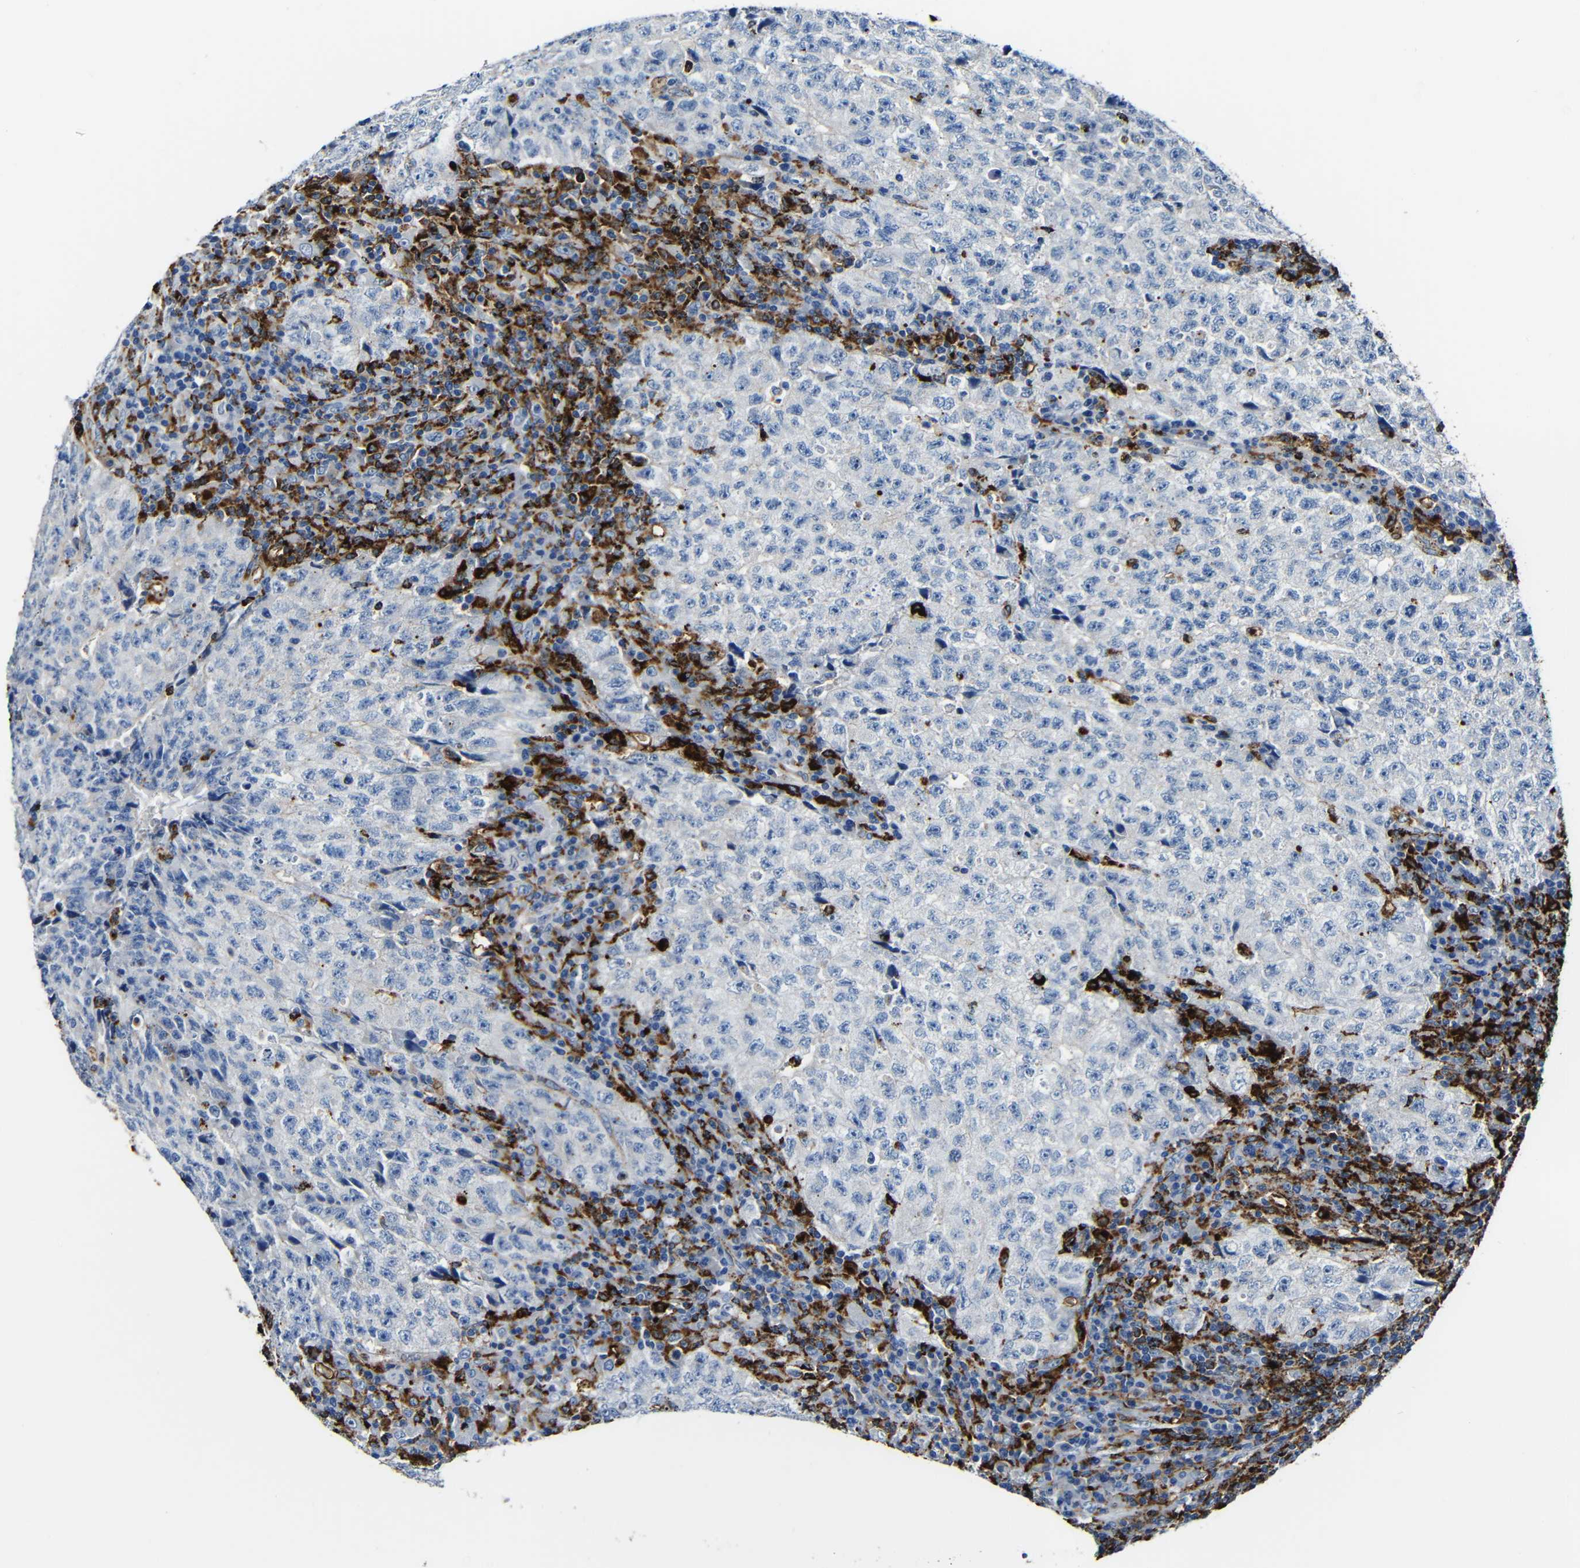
{"staining": {"intensity": "negative", "quantity": "none", "location": "none"}, "tissue": "testis cancer", "cell_type": "Tumor cells", "image_type": "cancer", "snomed": [{"axis": "morphology", "description": "Necrosis, NOS"}, {"axis": "morphology", "description": "Carcinoma, Embryonal, NOS"}, {"axis": "topography", "description": "Testis"}], "caption": "Immunohistochemical staining of embryonal carcinoma (testis) exhibits no significant expression in tumor cells.", "gene": "HLA-DMA", "patient": {"sex": "male", "age": 19}}